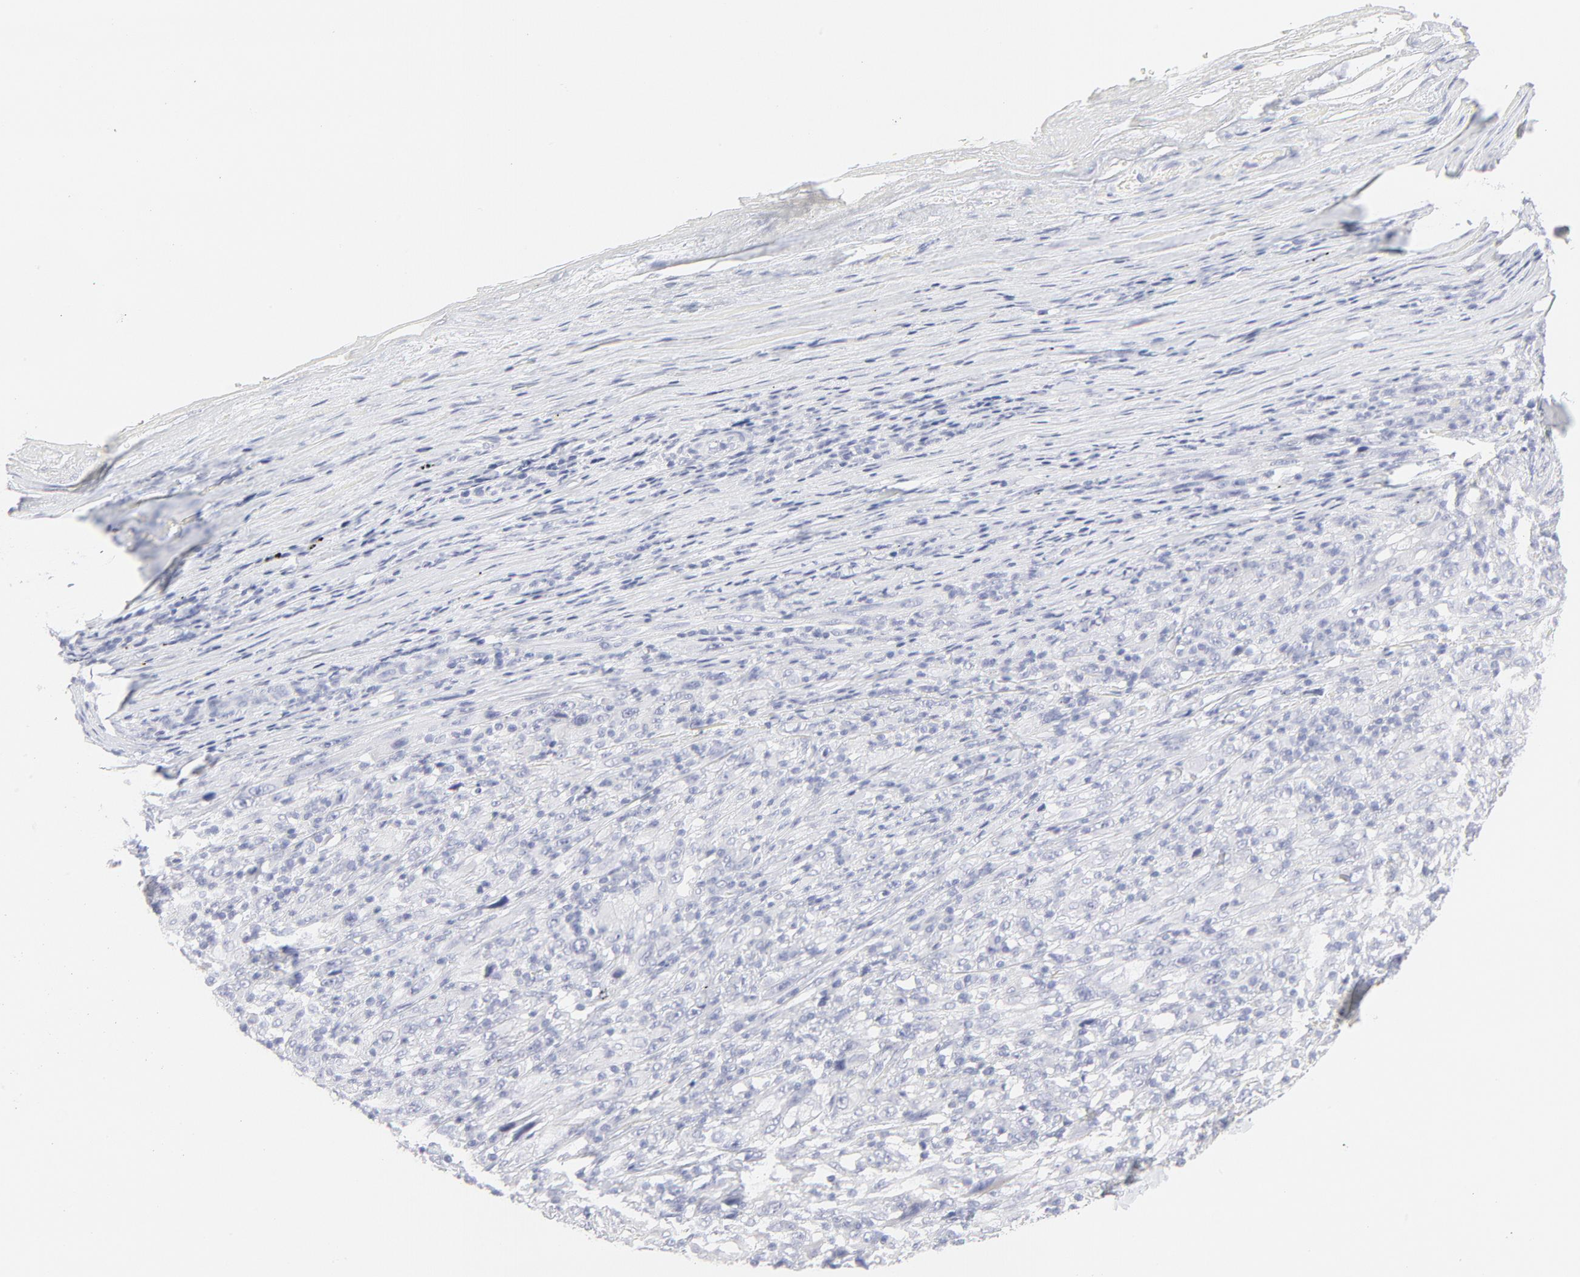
{"staining": {"intensity": "negative", "quantity": "none", "location": "none"}, "tissue": "melanoma", "cell_type": "Tumor cells", "image_type": "cancer", "snomed": [{"axis": "morphology", "description": "Malignant melanoma, Metastatic site"}, {"axis": "topography", "description": "Skin"}], "caption": "This is a histopathology image of immunohistochemistry staining of melanoma, which shows no staining in tumor cells.", "gene": "ELF3", "patient": {"sex": "female", "age": 56}}